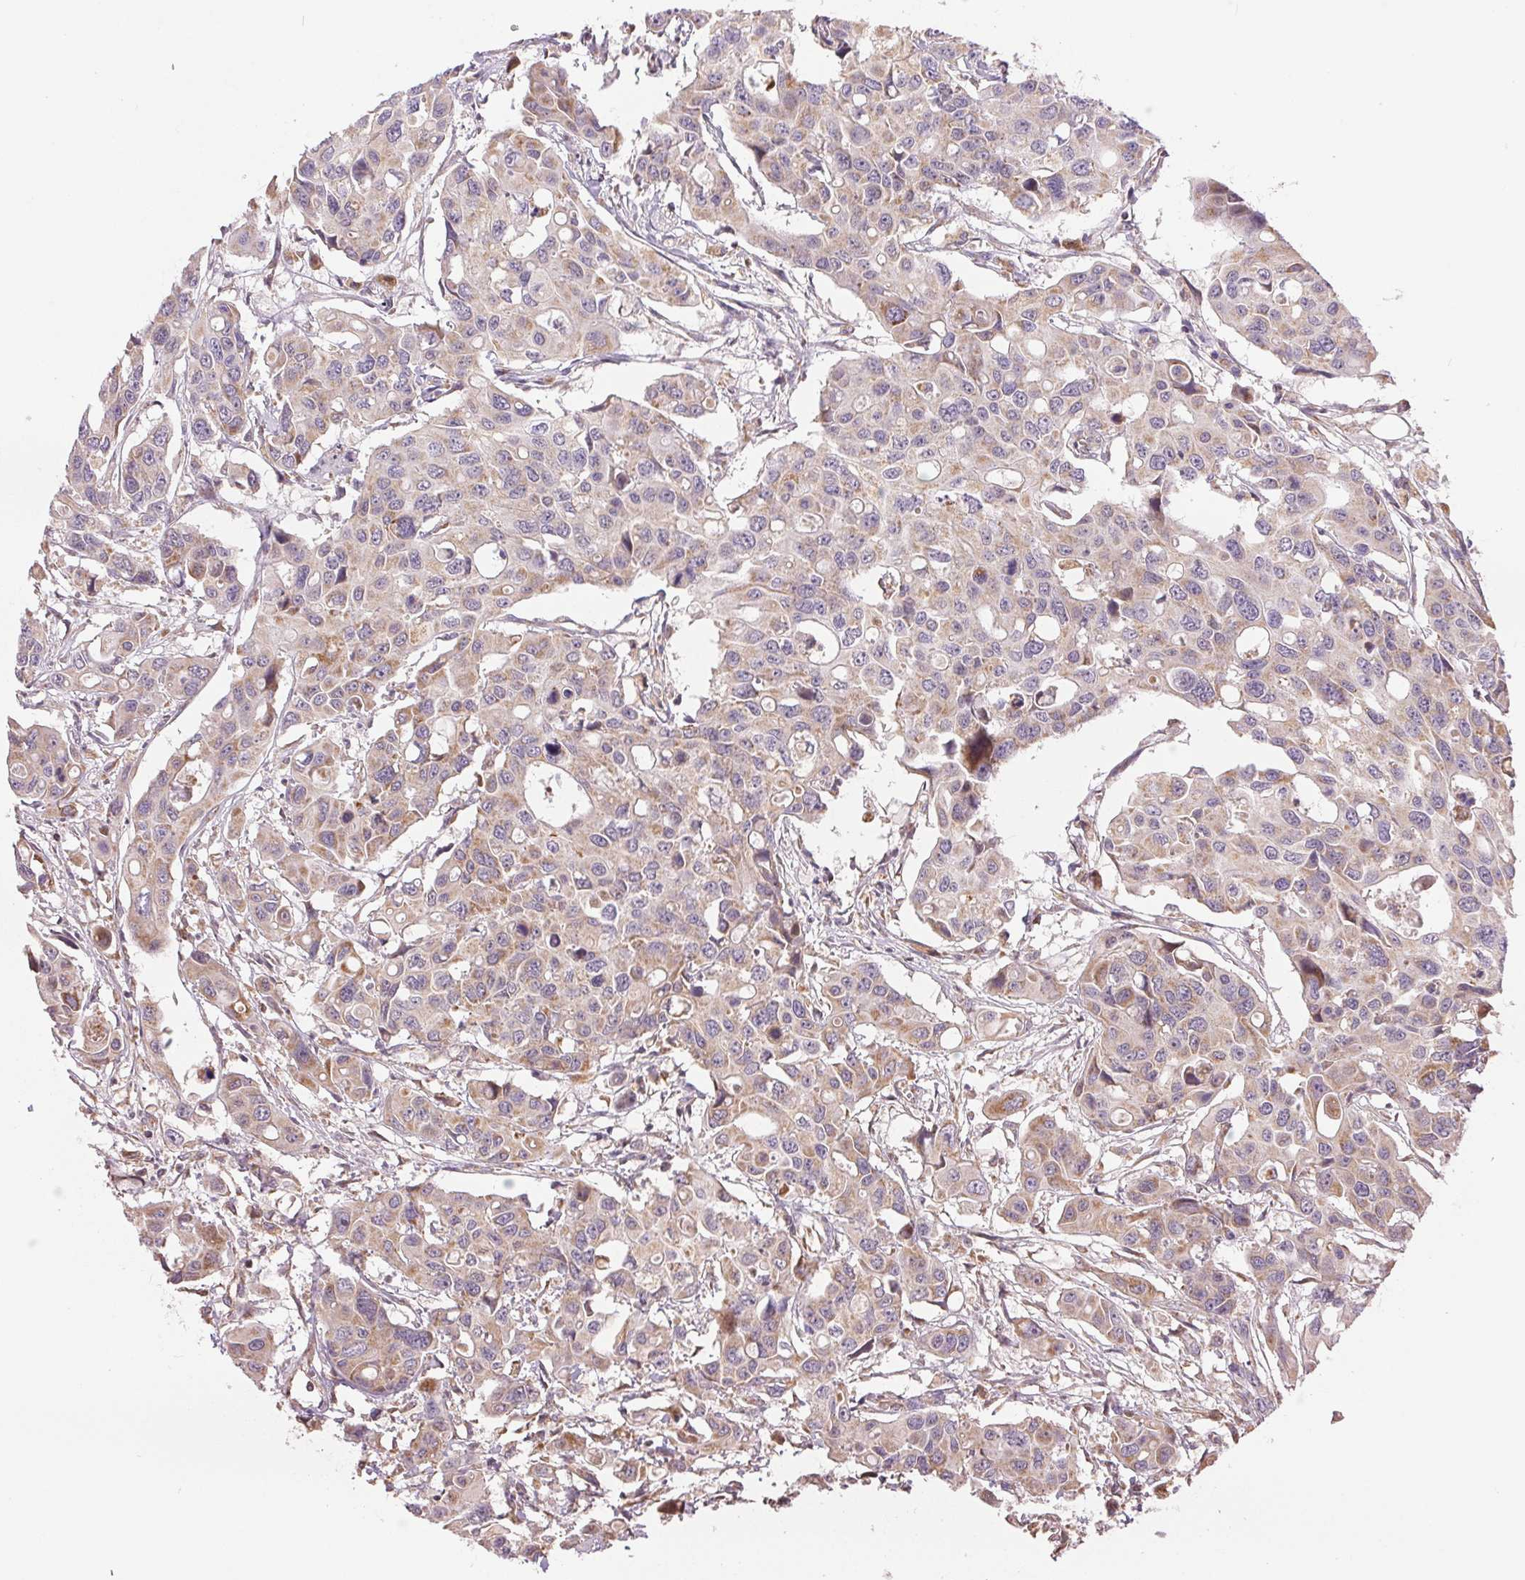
{"staining": {"intensity": "weak", "quantity": "25%-75%", "location": "cytoplasmic/membranous"}, "tissue": "colorectal cancer", "cell_type": "Tumor cells", "image_type": "cancer", "snomed": [{"axis": "morphology", "description": "Adenocarcinoma, NOS"}, {"axis": "topography", "description": "Colon"}], "caption": "Colorectal cancer (adenocarcinoma) stained for a protein exhibits weak cytoplasmic/membranous positivity in tumor cells.", "gene": "DGUOK", "patient": {"sex": "male", "age": 77}}